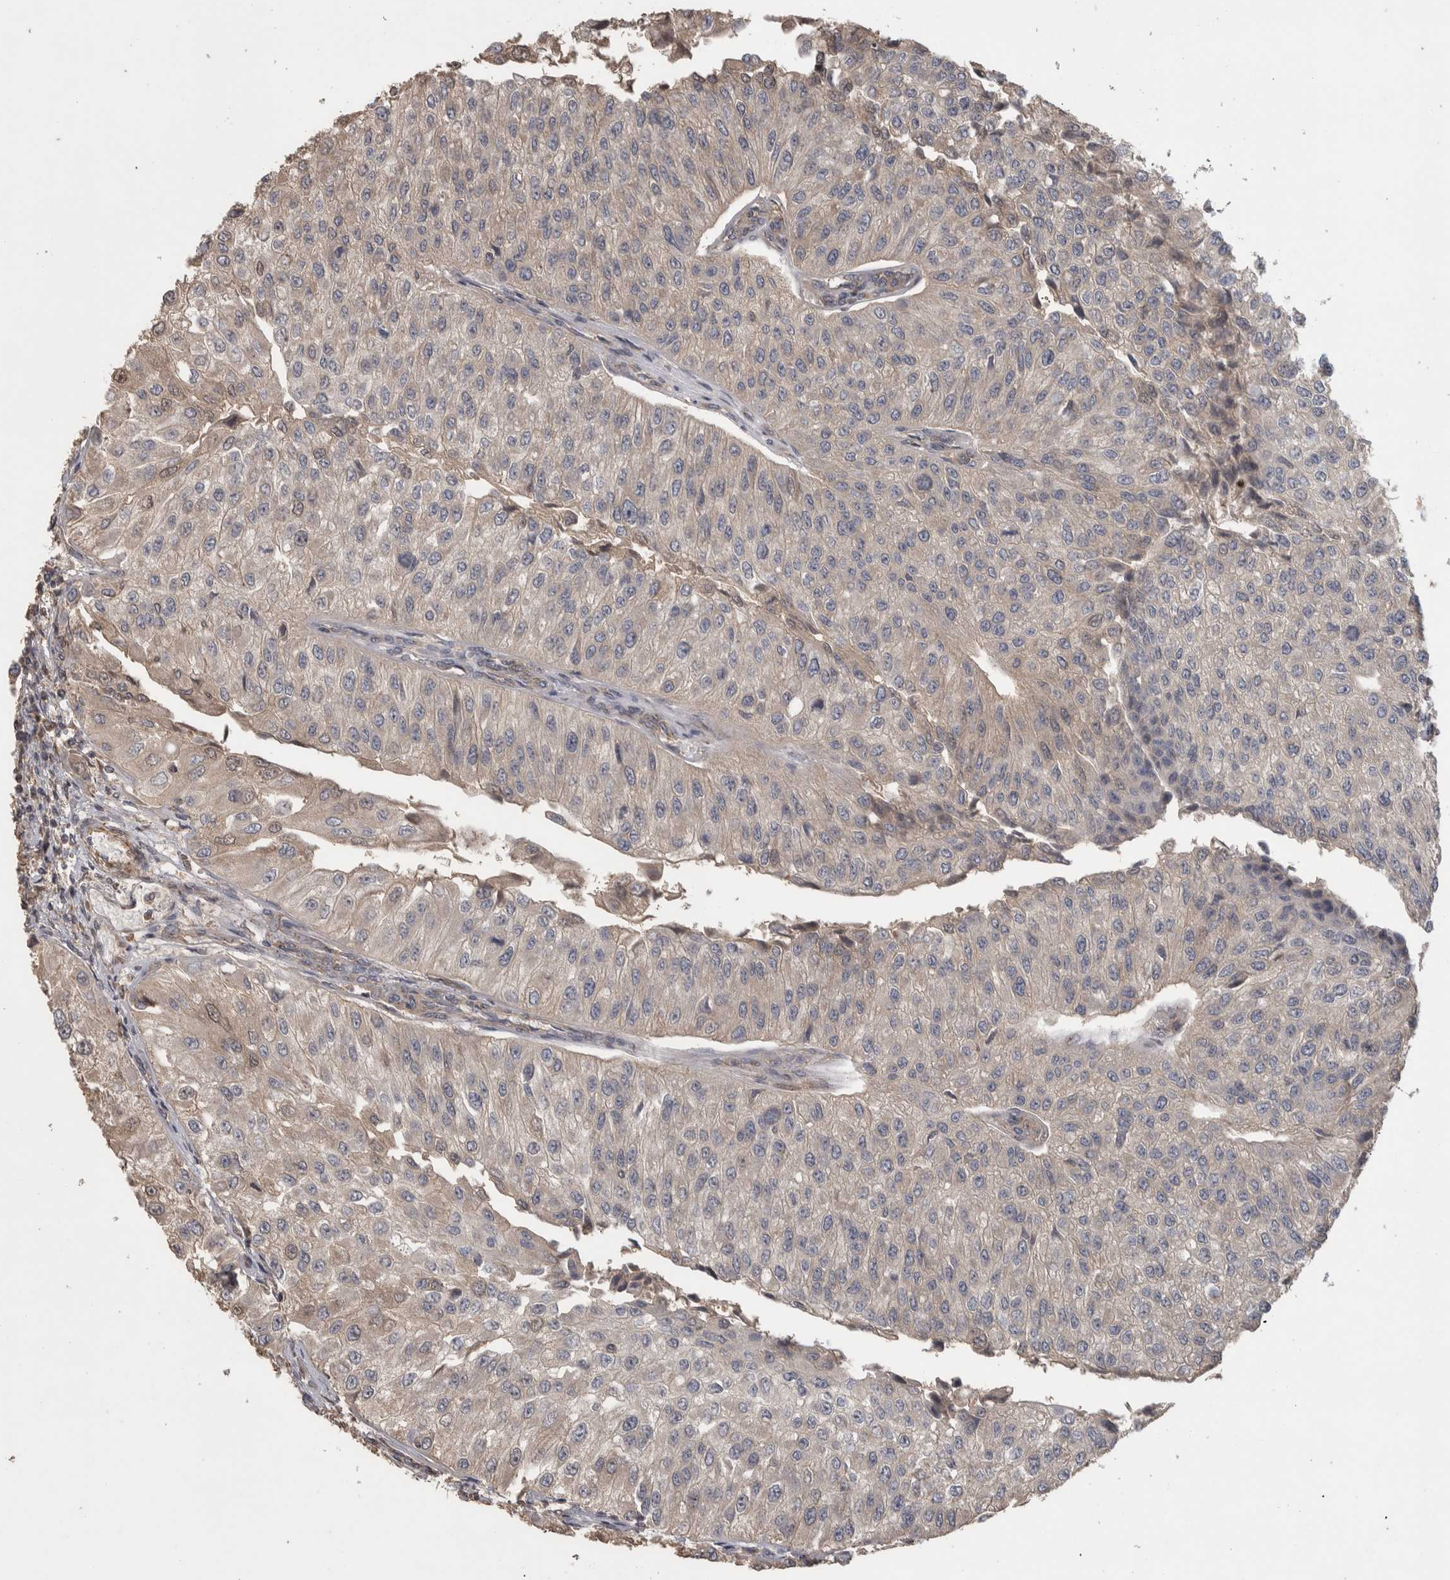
{"staining": {"intensity": "weak", "quantity": "<25%", "location": "cytoplasmic/membranous"}, "tissue": "urothelial cancer", "cell_type": "Tumor cells", "image_type": "cancer", "snomed": [{"axis": "morphology", "description": "Urothelial carcinoma, High grade"}, {"axis": "topography", "description": "Kidney"}, {"axis": "topography", "description": "Urinary bladder"}], "caption": "Tumor cells are negative for protein expression in human urothelial cancer.", "gene": "IFRD1", "patient": {"sex": "male", "age": 77}}